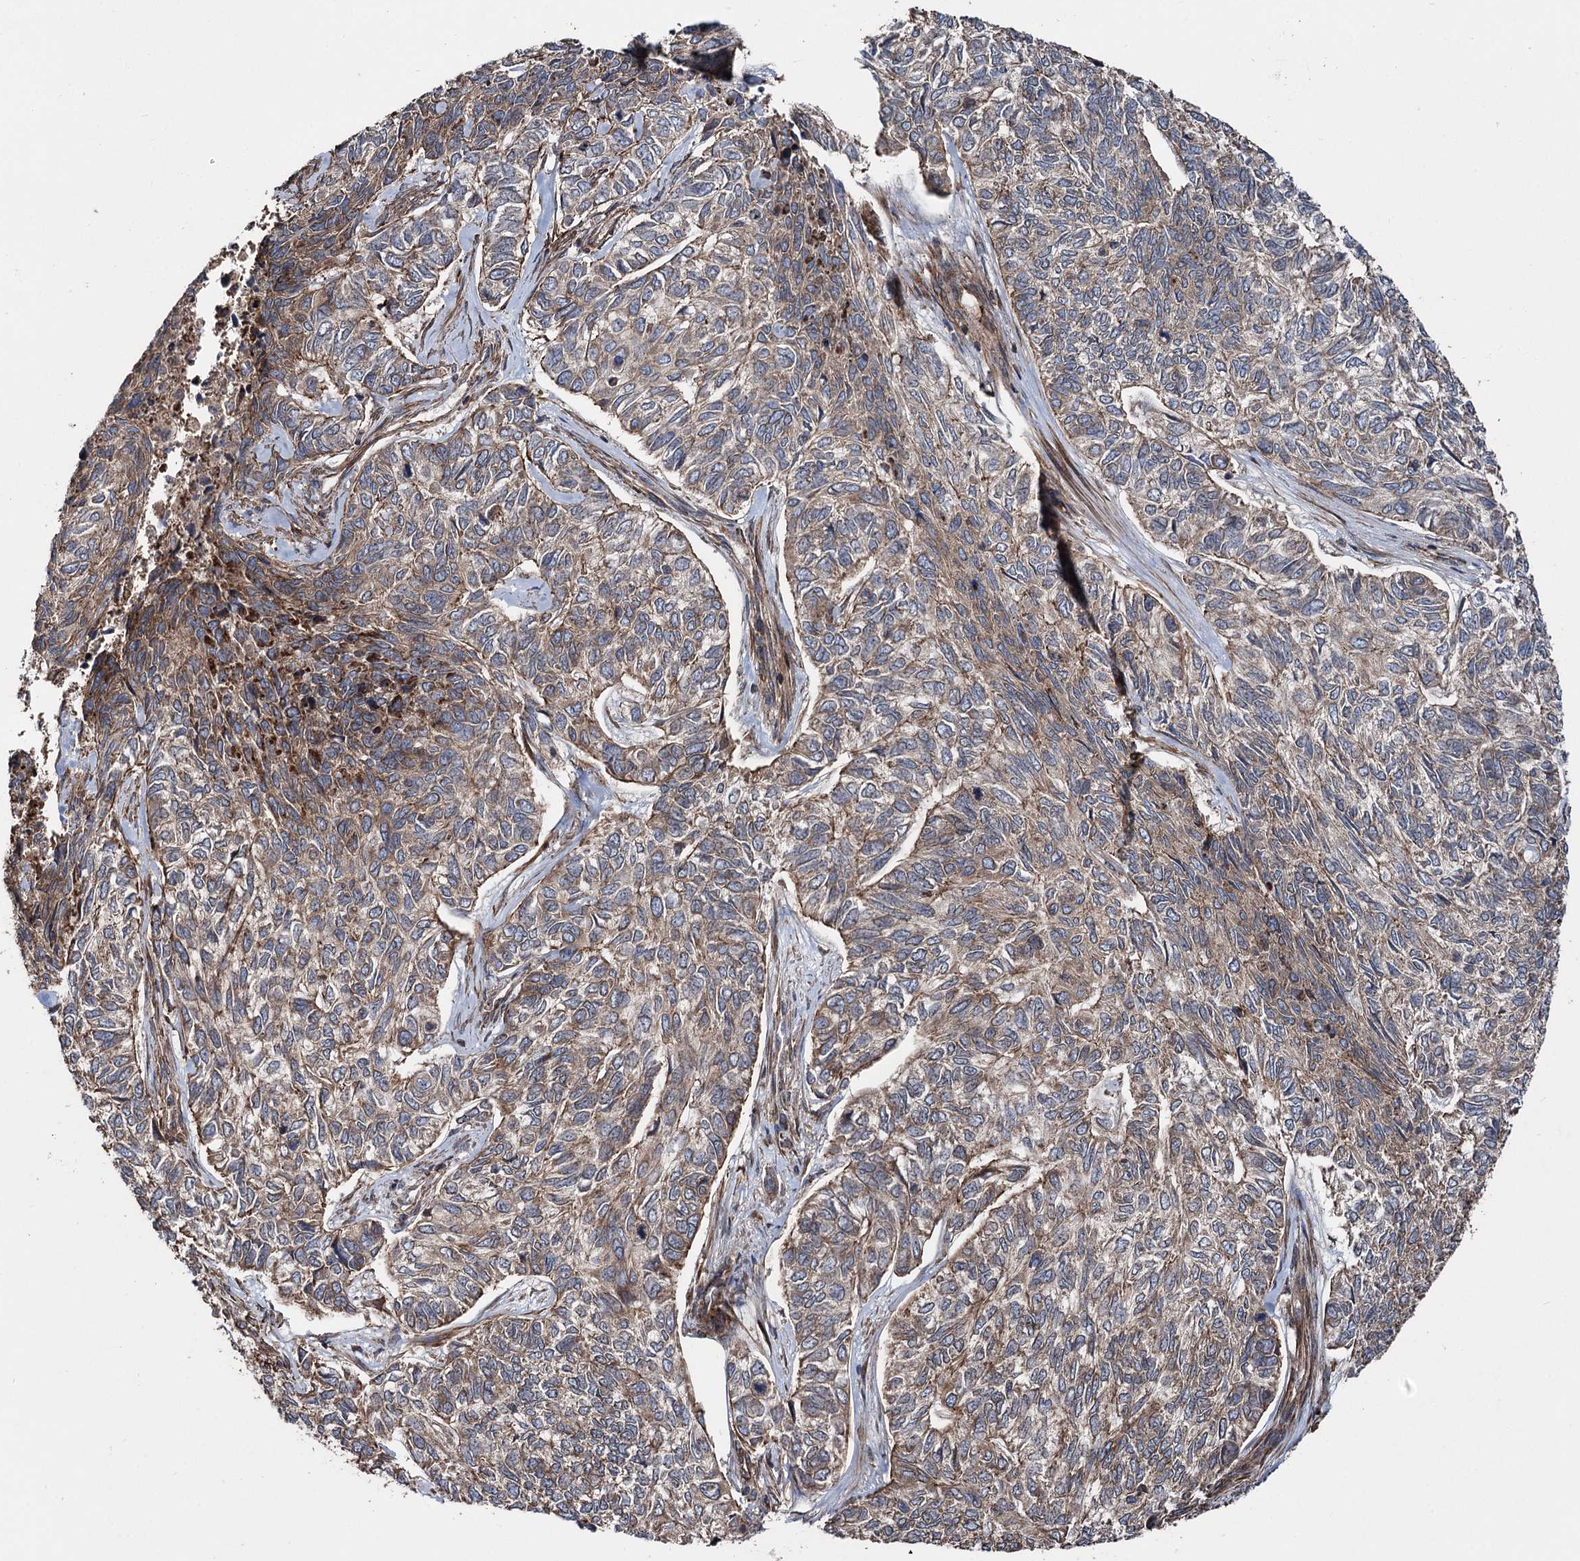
{"staining": {"intensity": "moderate", "quantity": "25%-75%", "location": "cytoplasmic/membranous"}, "tissue": "skin cancer", "cell_type": "Tumor cells", "image_type": "cancer", "snomed": [{"axis": "morphology", "description": "Basal cell carcinoma"}, {"axis": "topography", "description": "Skin"}], "caption": "Skin cancer (basal cell carcinoma) tissue demonstrates moderate cytoplasmic/membranous staining in approximately 25%-75% of tumor cells, visualized by immunohistochemistry.", "gene": "ITFG2", "patient": {"sex": "female", "age": 65}}